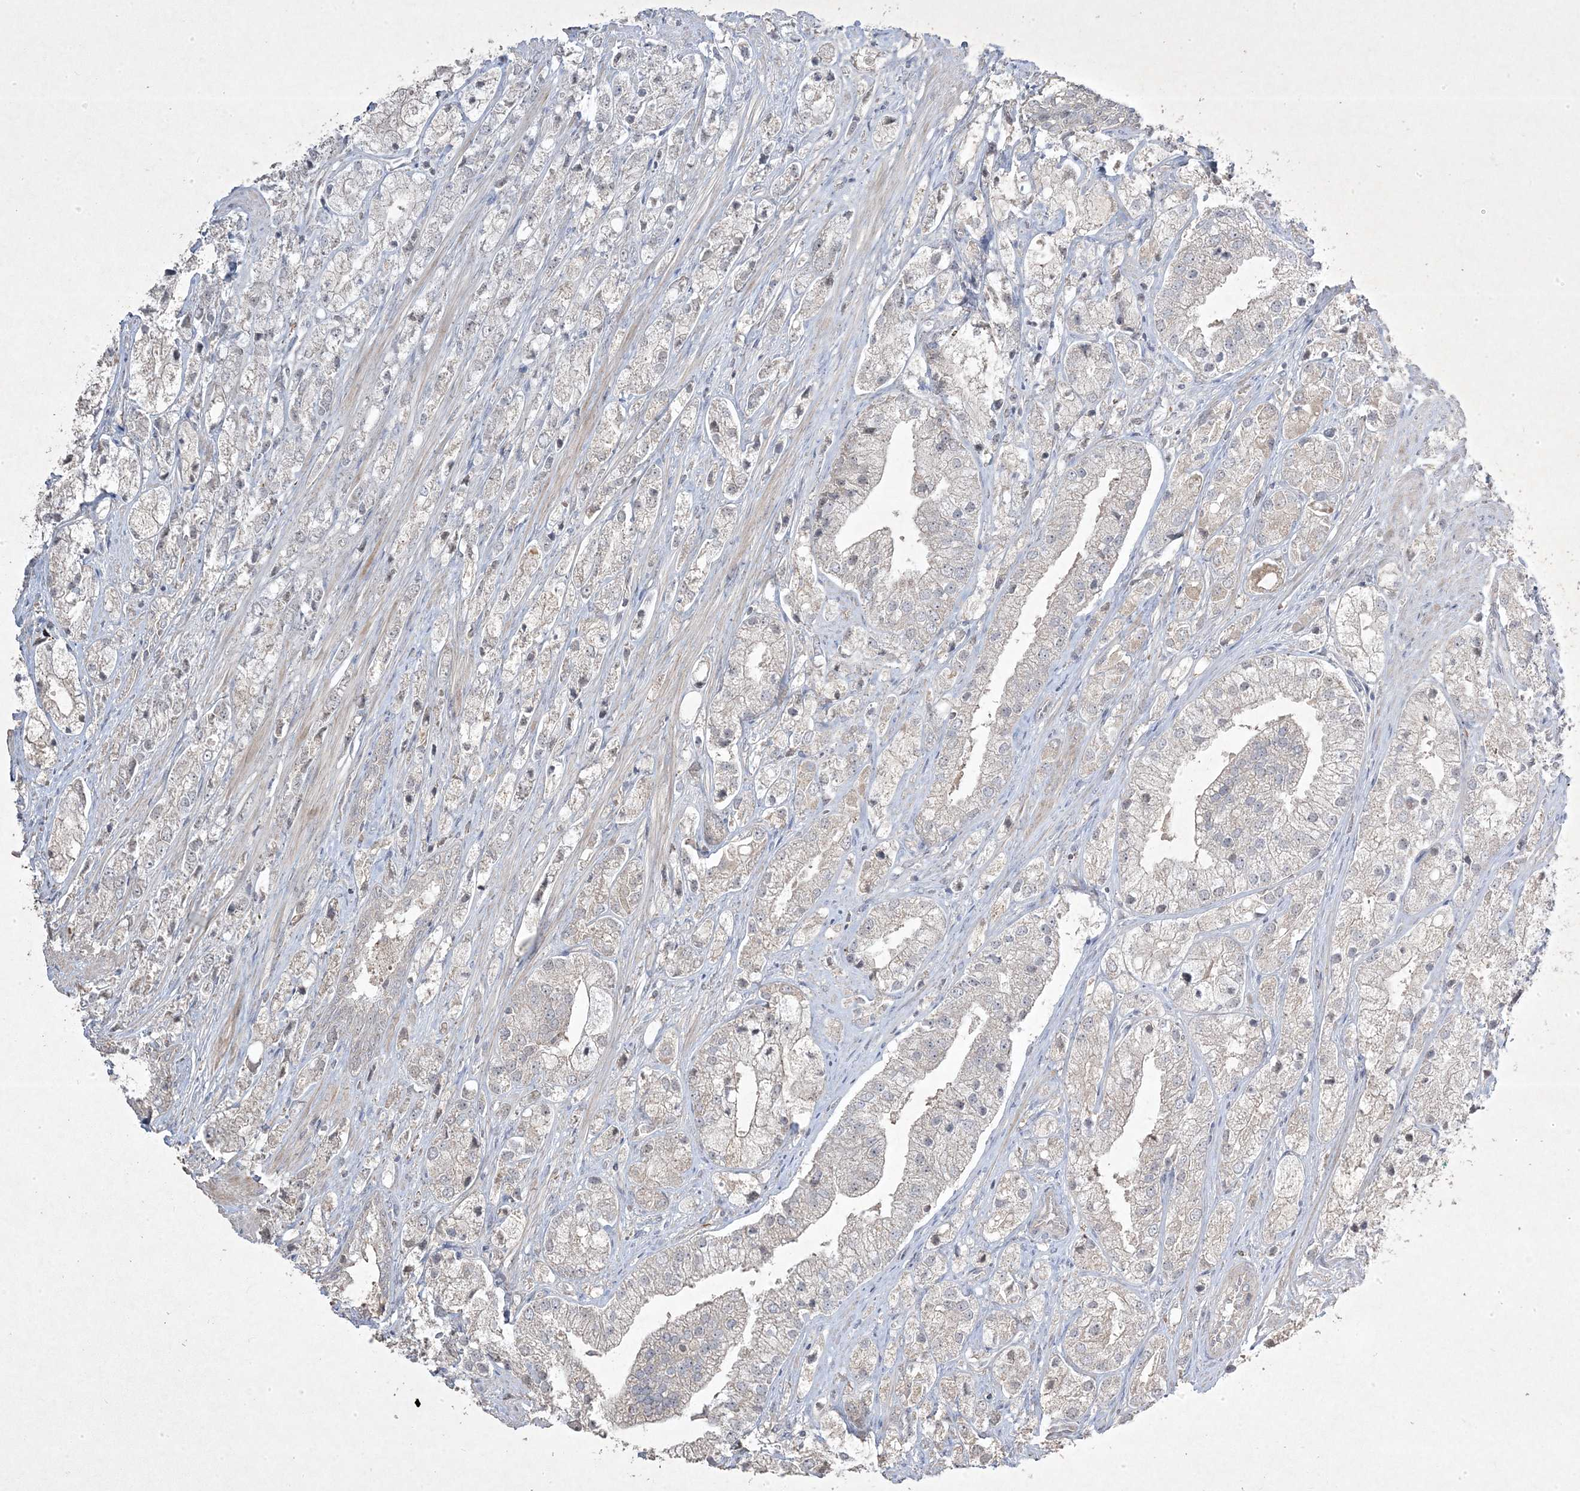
{"staining": {"intensity": "negative", "quantity": "none", "location": "none"}, "tissue": "prostate cancer", "cell_type": "Tumor cells", "image_type": "cancer", "snomed": [{"axis": "morphology", "description": "Adenocarcinoma, High grade"}, {"axis": "topography", "description": "Prostate"}], "caption": "Tumor cells are negative for protein expression in human prostate cancer (adenocarcinoma (high-grade)). (DAB (3,3'-diaminobenzidine) immunohistochemistry visualized using brightfield microscopy, high magnification).", "gene": "RGL4", "patient": {"sex": "male", "age": 50}}